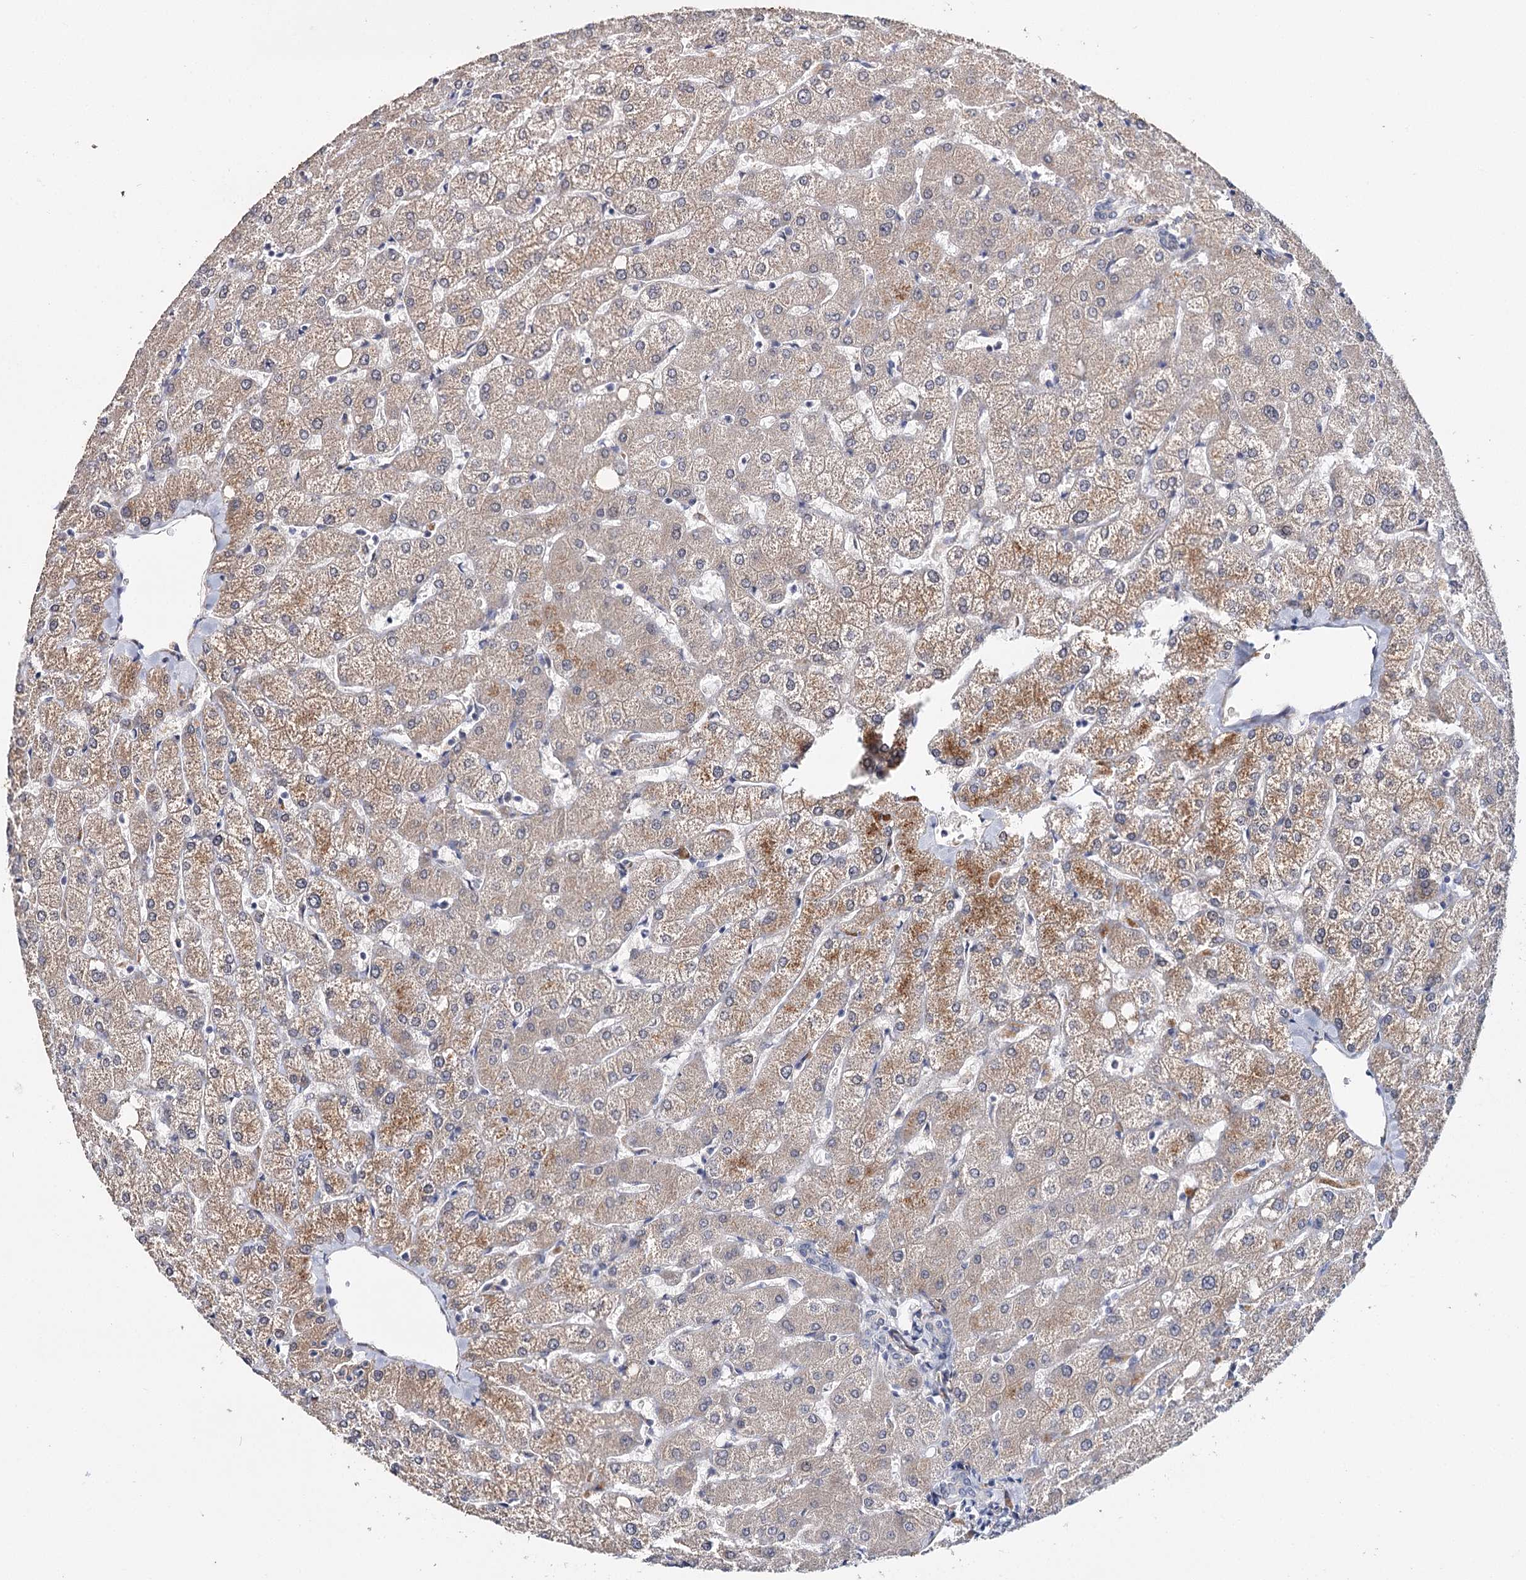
{"staining": {"intensity": "negative", "quantity": "none", "location": "none"}, "tissue": "liver", "cell_type": "Cholangiocytes", "image_type": "normal", "snomed": [{"axis": "morphology", "description": "Normal tissue, NOS"}, {"axis": "topography", "description": "Liver"}], "caption": "This is a micrograph of IHC staining of benign liver, which shows no expression in cholangiocytes. (DAB IHC with hematoxylin counter stain).", "gene": "CFAP46", "patient": {"sex": "female", "age": 54}}